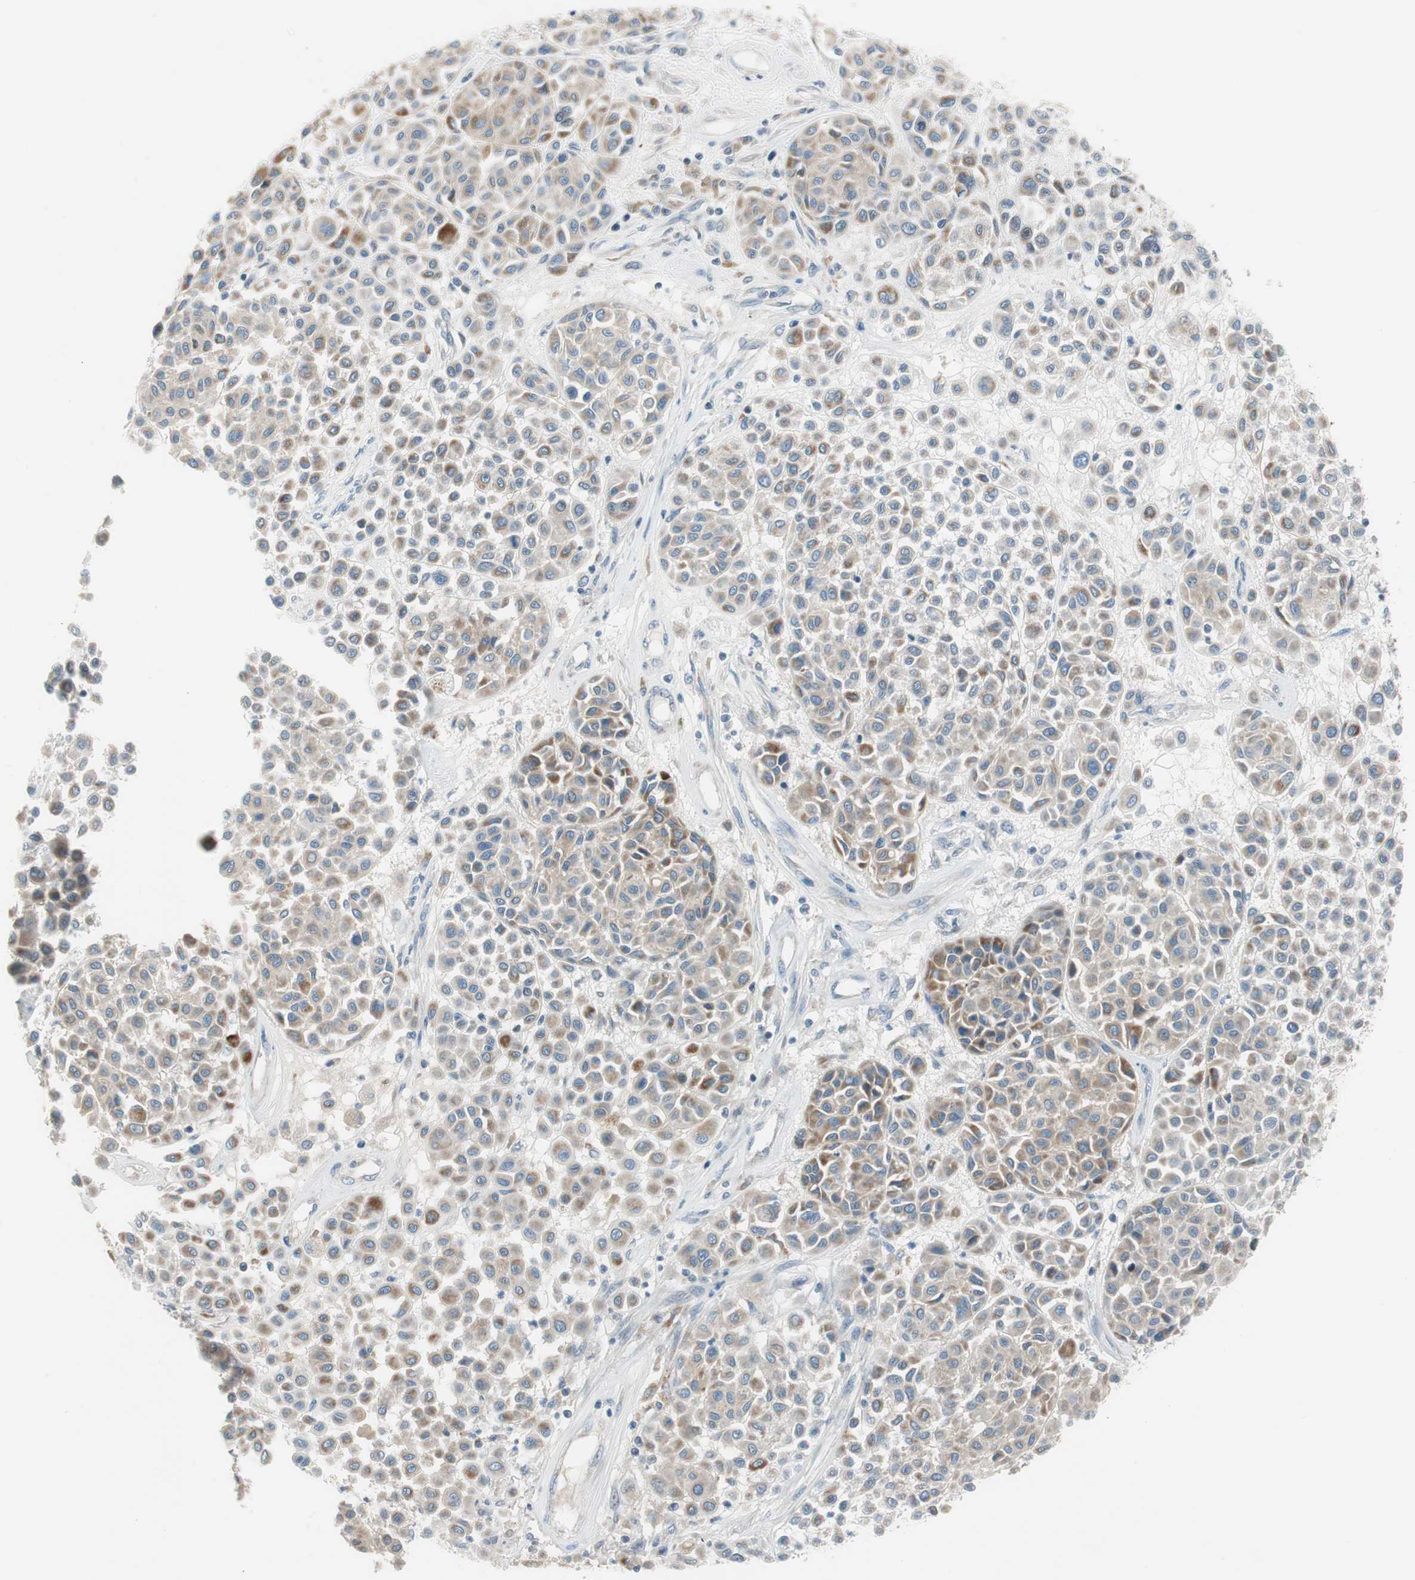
{"staining": {"intensity": "moderate", "quantity": "25%-75%", "location": "cytoplasmic/membranous"}, "tissue": "melanoma", "cell_type": "Tumor cells", "image_type": "cancer", "snomed": [{"axis": "morphology", "description": "Malignant melanoma, Metastatic site"}, {"axis": "topography", "description": "Soft tissue"}], "caption": "Malignant melanoma (metastatic site) stained with a protein marker exhibits moderate staining in tumor cells.", "gene": "GYPC", "patient": {"sex": "male", "age": 41}}